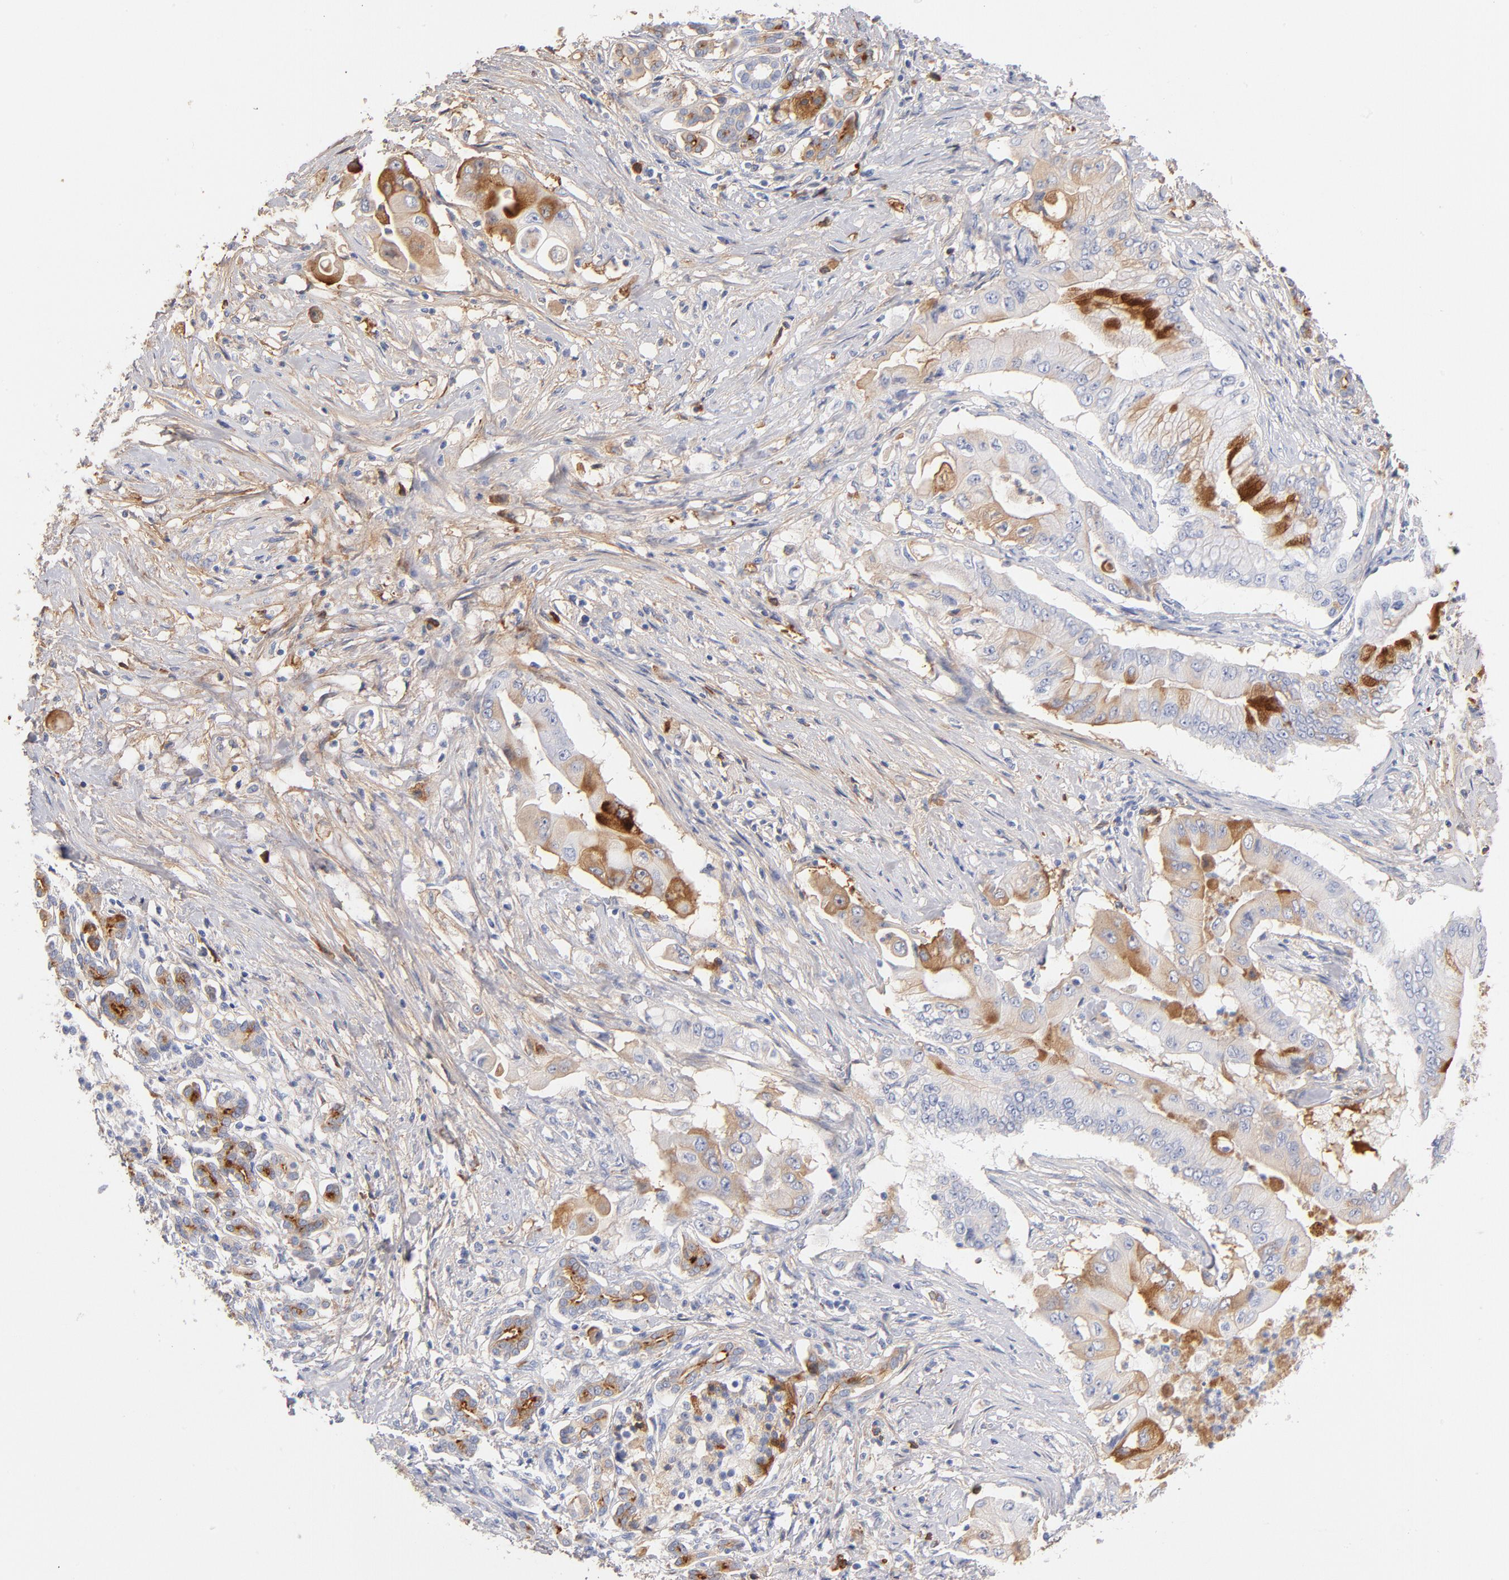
{"staining": {"intensity": "moderate", "quantity": "25%-75%", "location": "cytoplasmic/membranous"}, "tissue": "pancreatic cancer", "cell_type": "Tumor cells", "image_type": "cancer", "snomed": [{"axis": "morphology", "description": "Adenocarcinoma, NOS"}, {"axis": "topography", "description": "Pancreas"}], "caption": "Brown immunohistochemical staining in adenocarcinoma (pancreatic) displays moderate cytoplasmic/membranous staining in about 25%-75% of tumor cells. (brown staining indicates protein expression, while blue staining denotes nuclei).", "gene": "C3", "patient": {"sex": "male", "age": 62}}